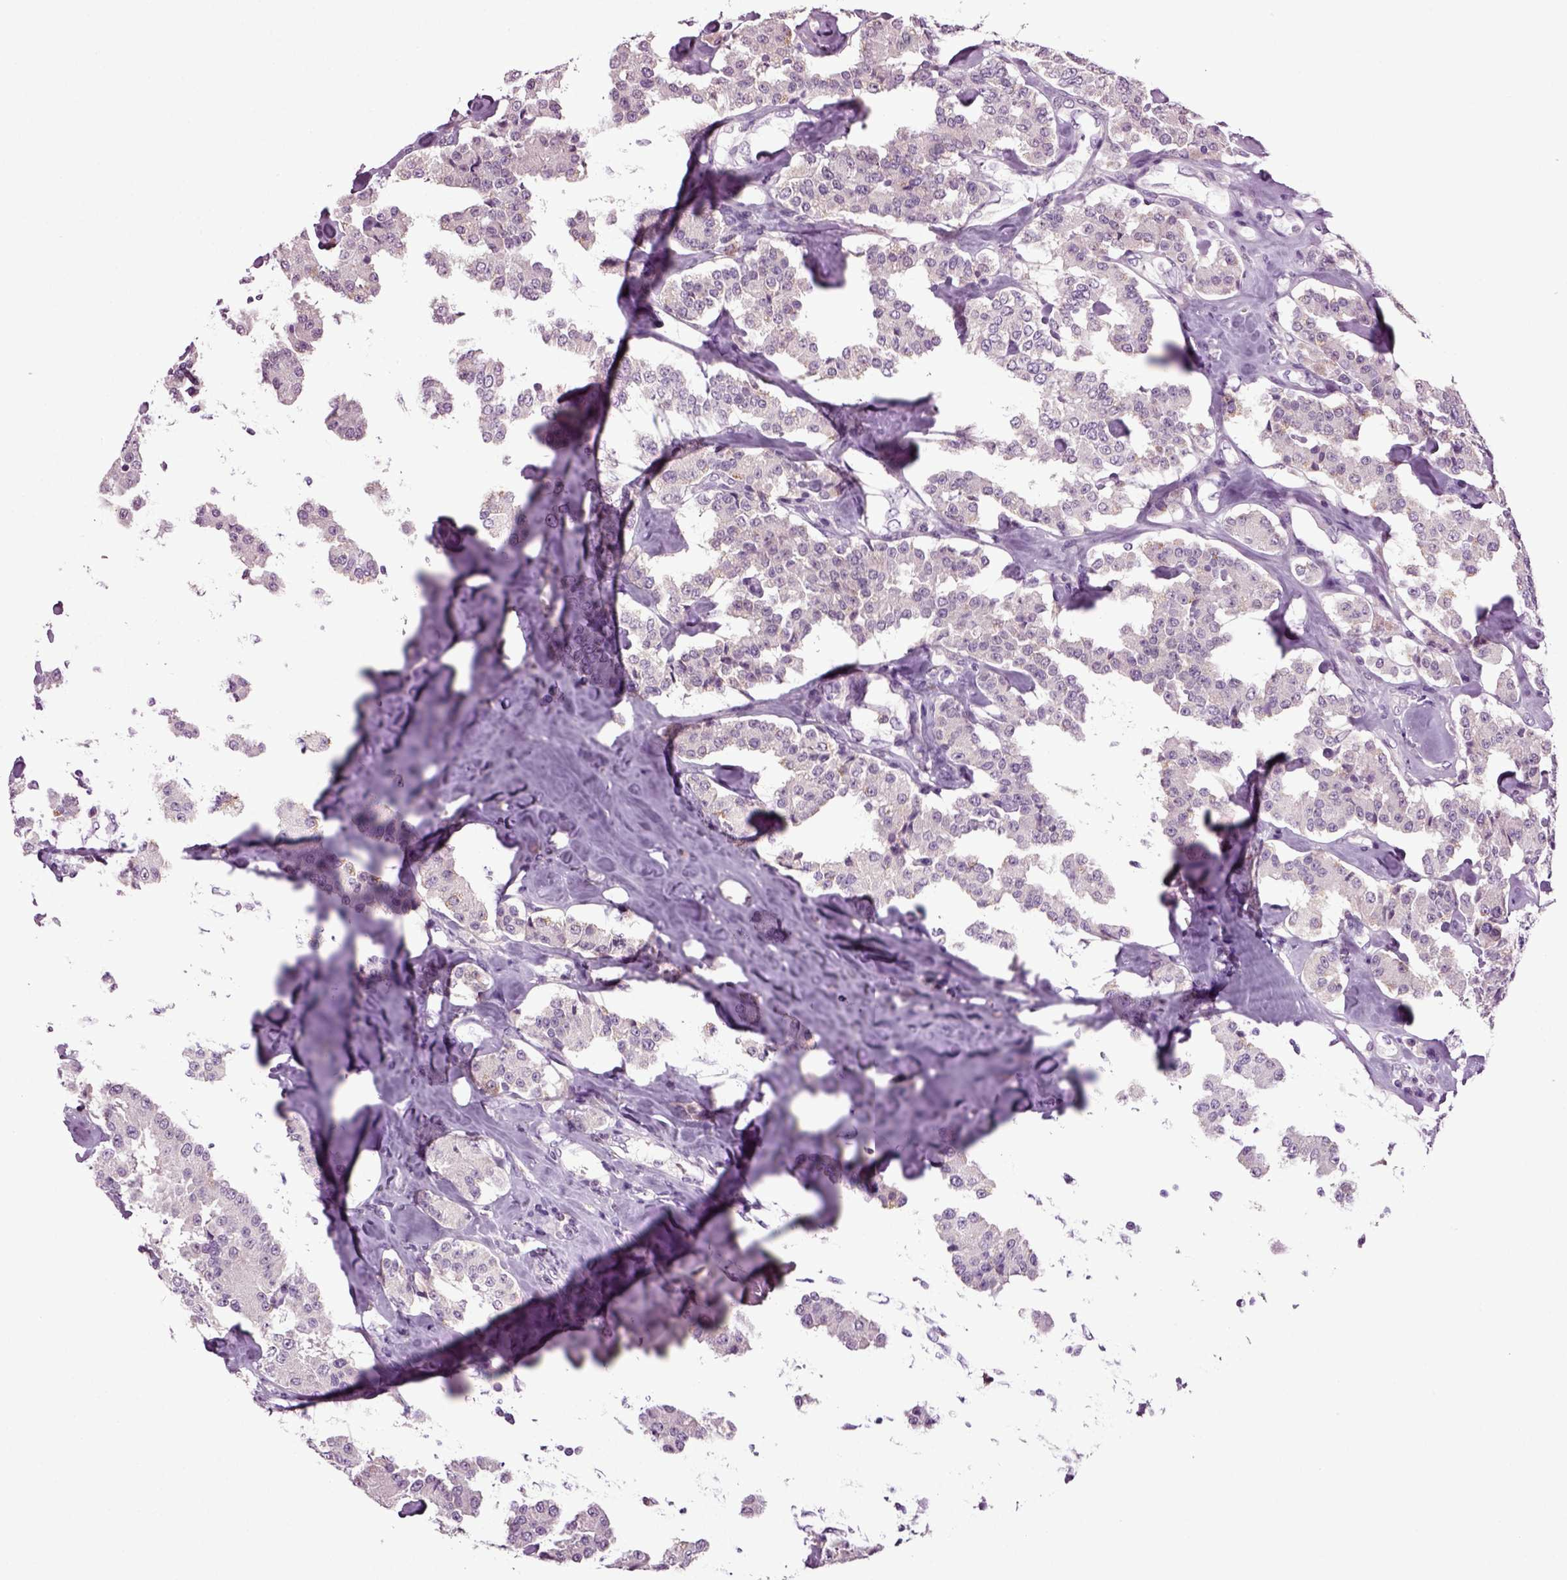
{"staining": {"intensity": "negative", "quantity": "none", "location": "none"}, "tissue": "carcinoid", "cell_type": "Tumor cells", "image_type": "cancer", "snomed": [{"axis": "morphology", "description": "Carcinoid, malignant, NOS"}, {"axis": "topography", "description": "Pancreas"}], "caption": "There is no significant staining in tumor cells of carcinoid (malignant).", "gene": "FGF11", "patient": {"sex": "male", "age": 41}}